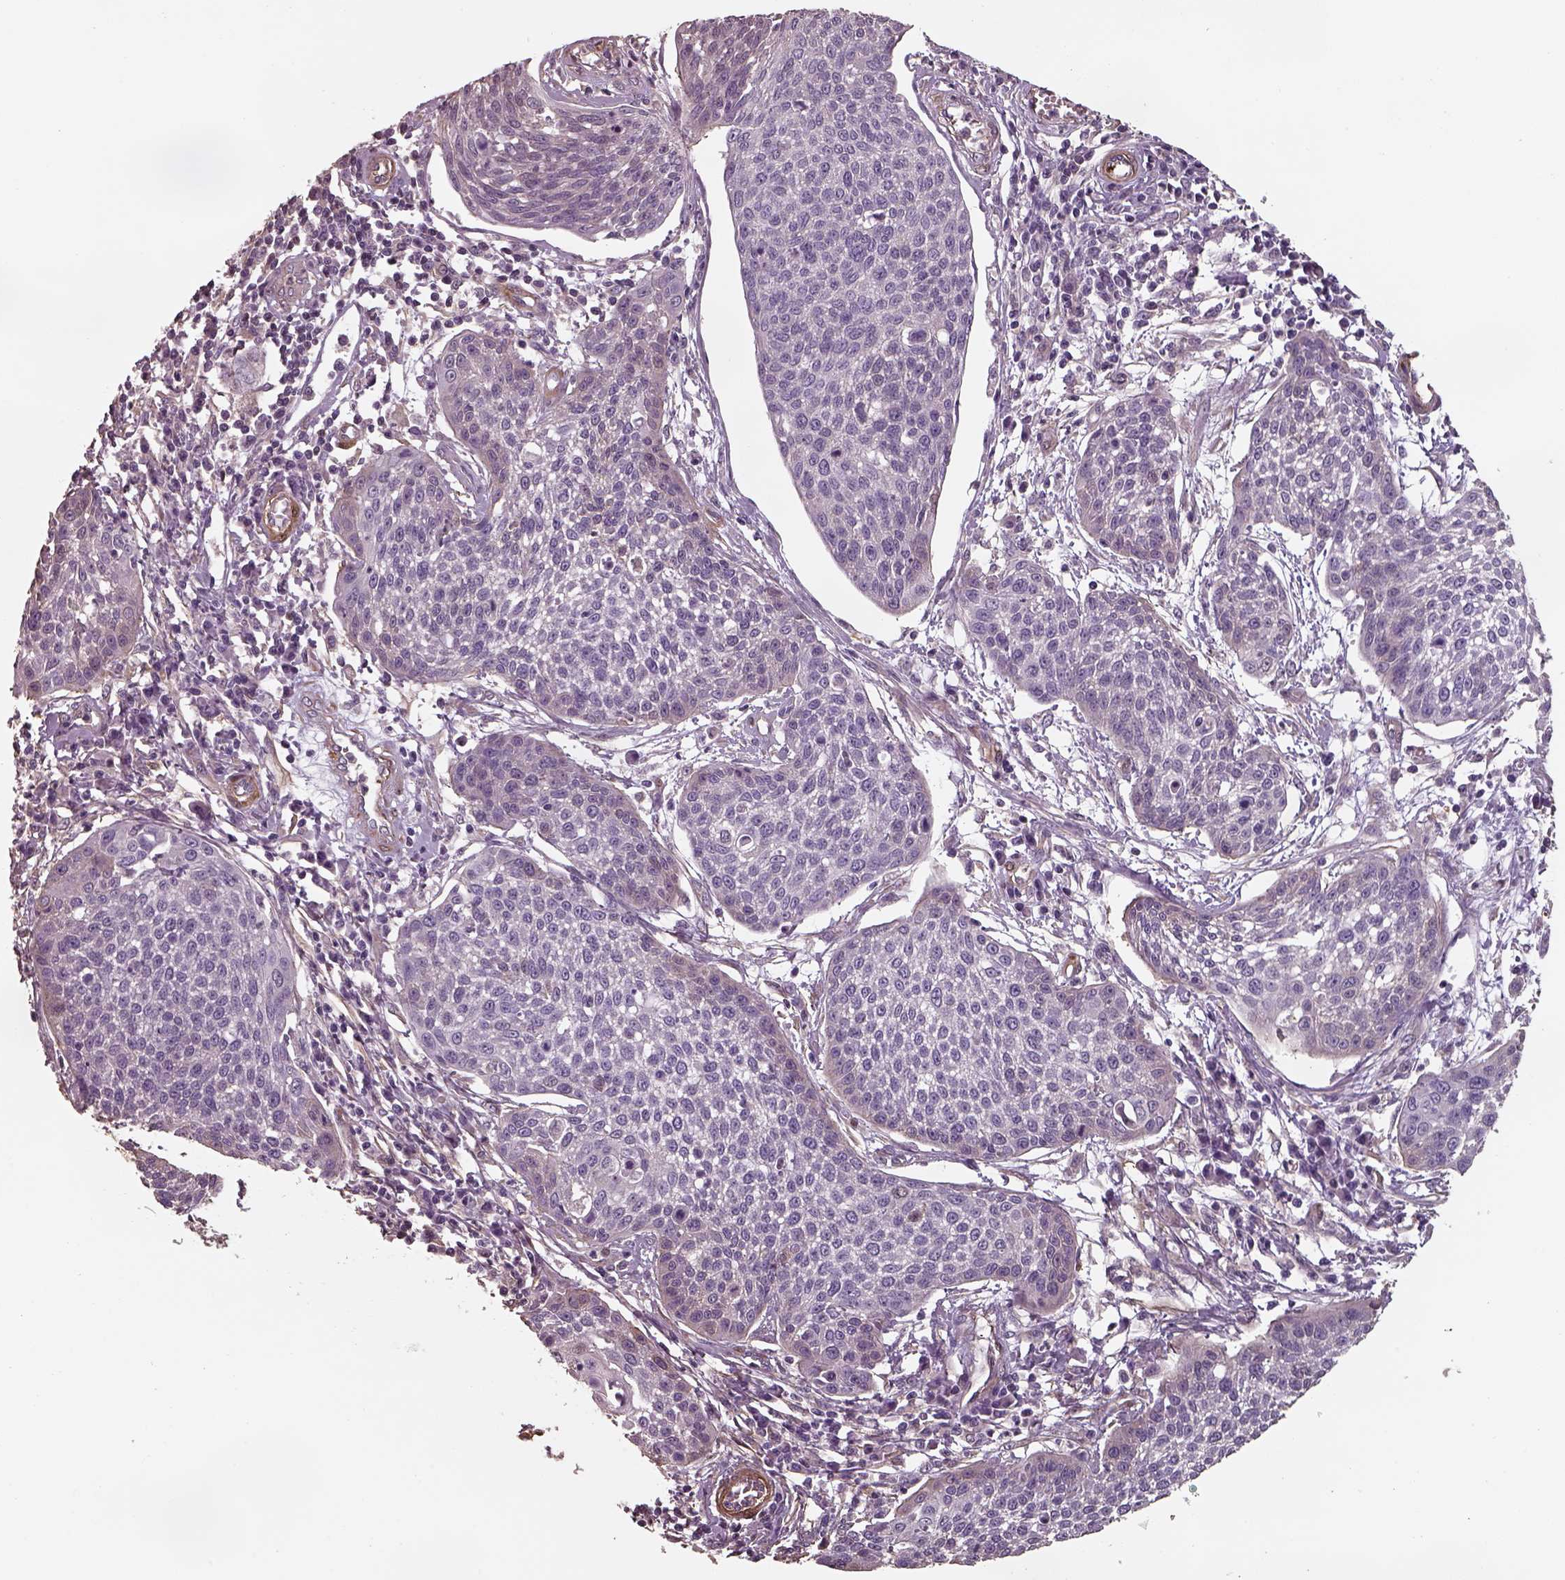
{"staining": {"intensity": "negative", "quantity": "none", "location": "none"}, "tissue": "cervical cancer", "cell_type": "Tumor cells", "image_type": "cancer", "snomed": [{"axis": "morphology", "description": "Squamous cell carcinoma, NOS"}, {"axis": "topography", "description": "Cervix"}], "caption": "DAB immunohistochemical staining of cervical squamous cell carcinoma displays no significant positivity in tumor cells.", "gene": "ISYNA1", "patient": {"sex": "female", "age": 34}}